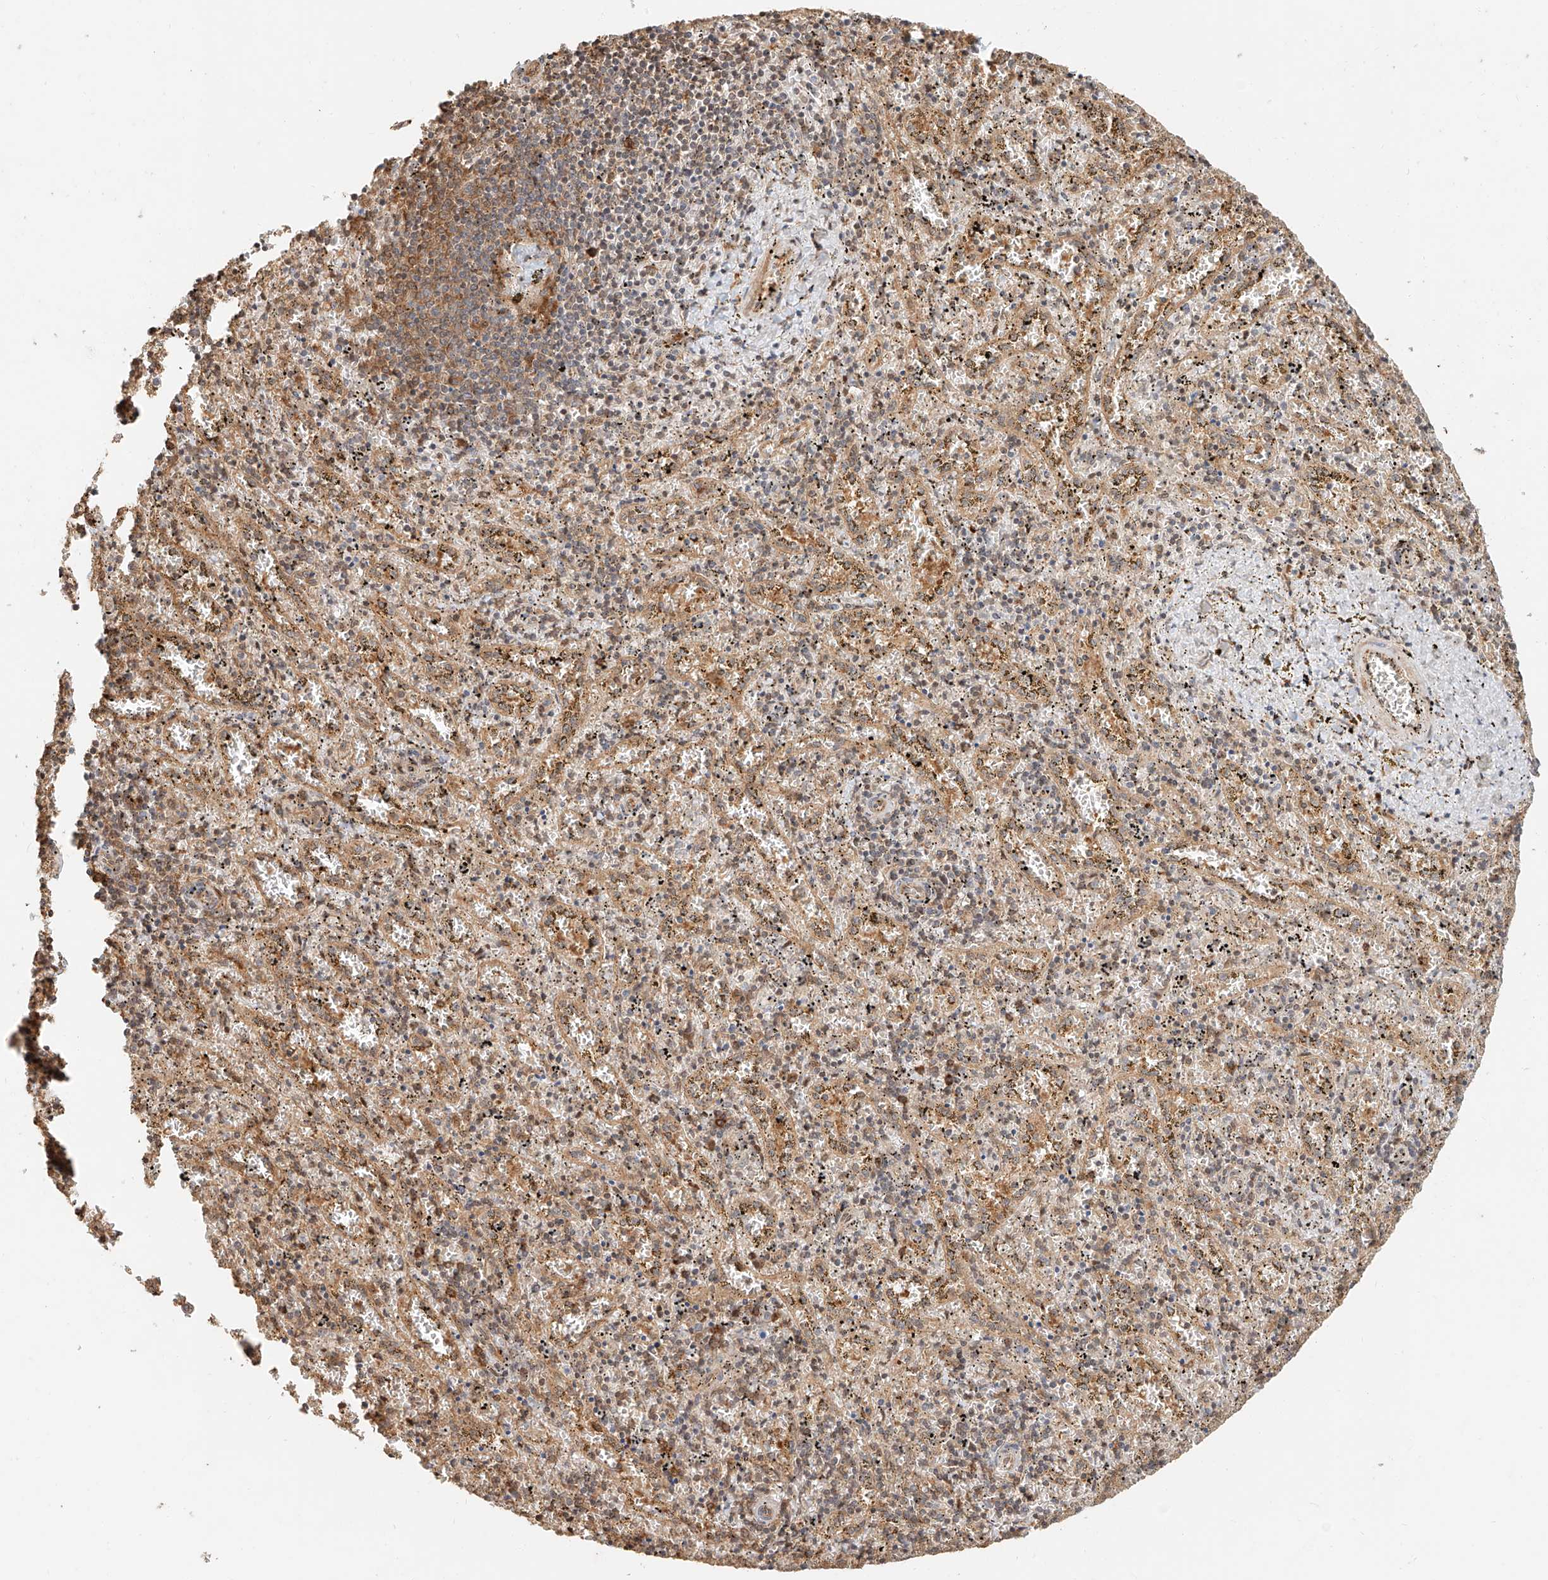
{"staining": {"intensity": "moderate", "quantity": "25%-75%", "location": "cytoplasmic/membranous"}, "tissue": "spleen", "cell_type": "Cells in red pulp", "image_type": "normal", "snomed": [{"axis": "morphology", "description": "Normal tissue, NOS"}, {"axis": "topography", "description": "Spleen"}], "caption": "A histopathology image of spleen stained for a protein reveals moderate cytoplasmic/membranous brown staining in cells in red pulp. Using DAB (brown) and hematoxylin (blue) stains, captured at high magnification using brightfield microscopy.", "gene": "NAP1L1", "patient": {"sex": "male", "age": 11}}